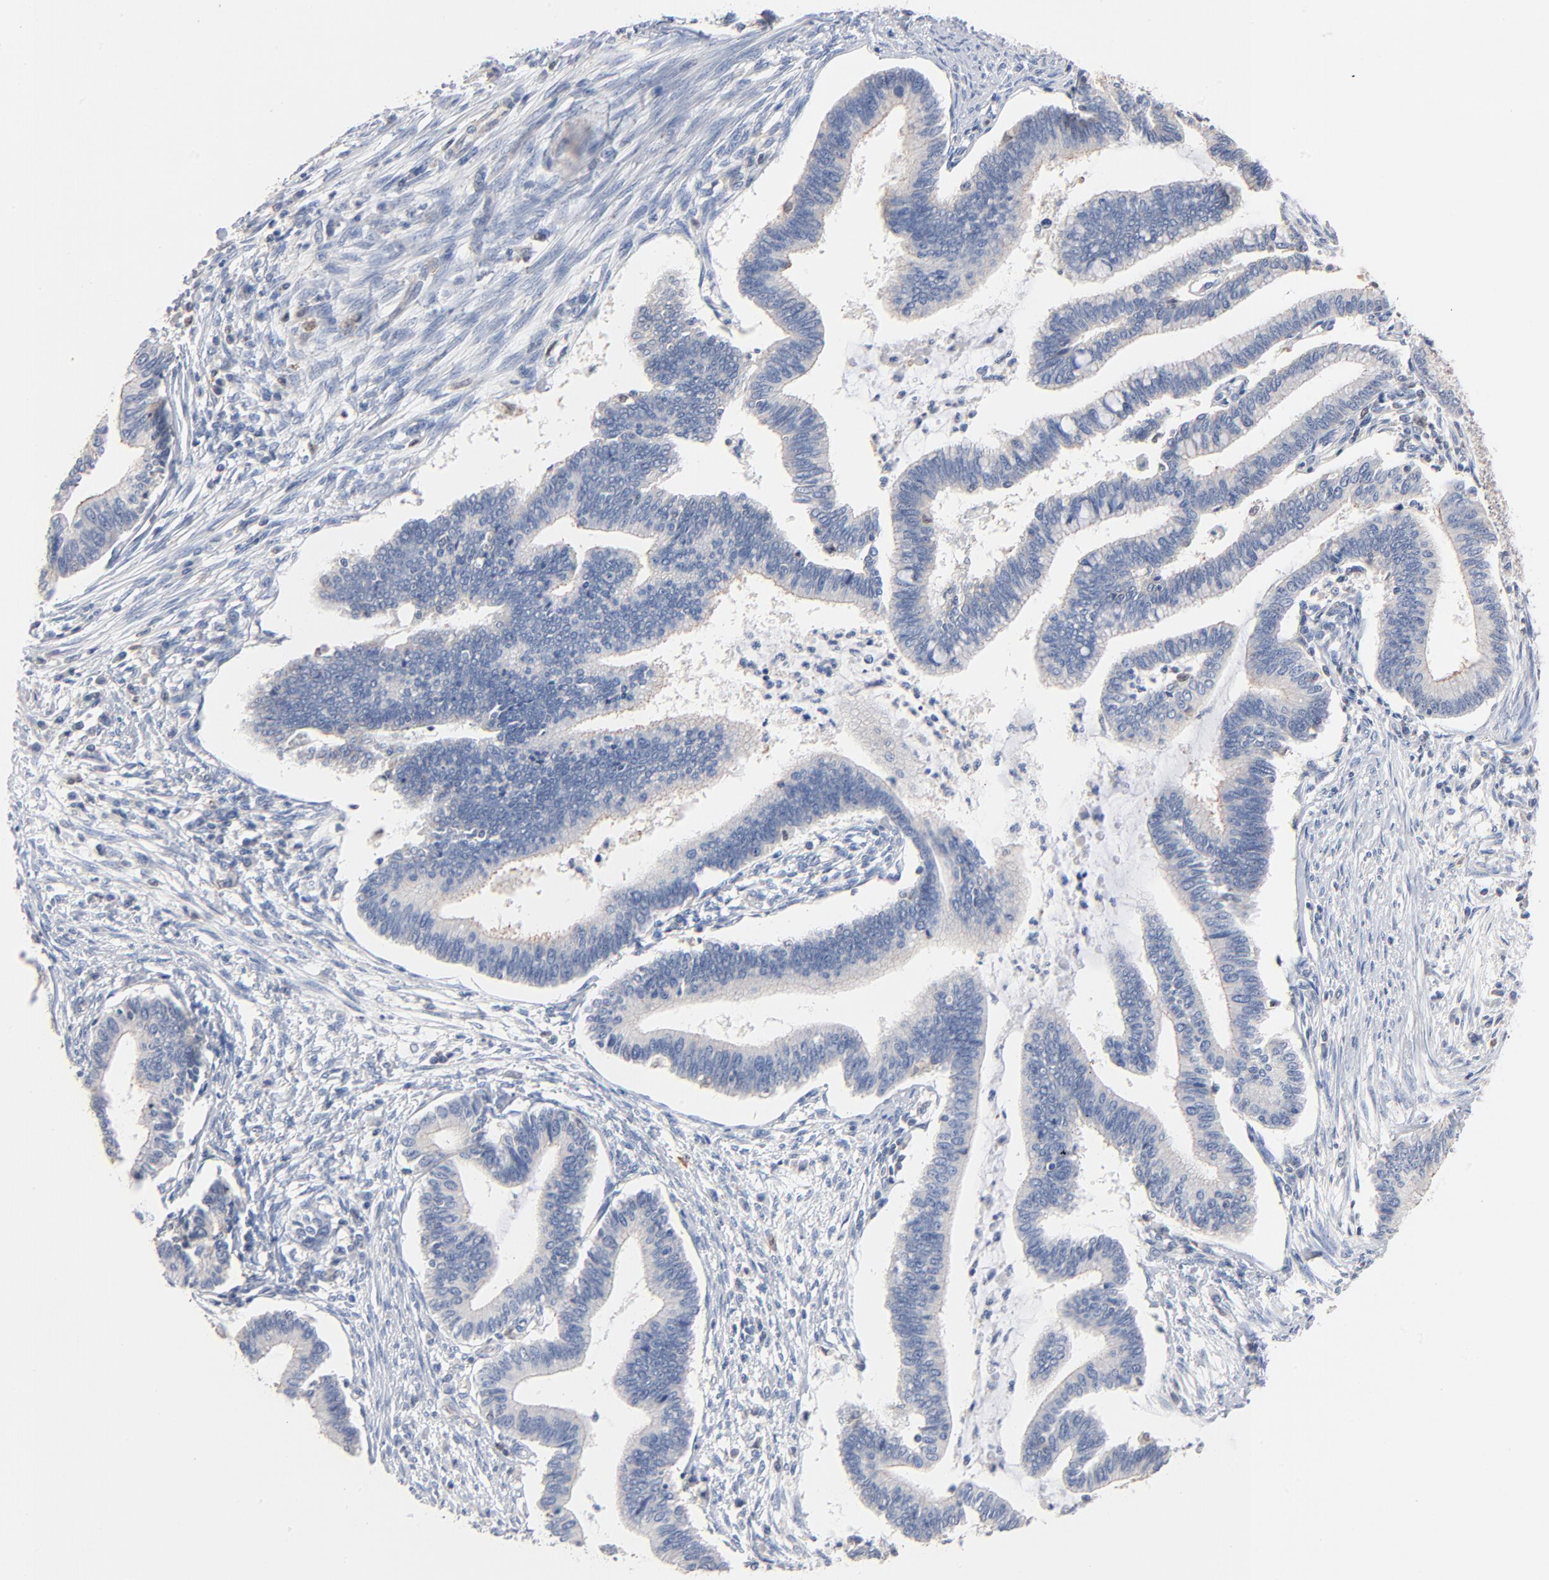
{"staining": {"intensity": "negative", "quantity": "none", "location": "none"}, "tissue": "cervical cancer", "cell_type": "Tumor cells", "image_type": "cancer", "snomed": [{"axis": "morphology", "description": "Adenocarcinoma, NOS"}, {"axis": "topography", "description": "Cervix"}], "caption": "The histopathology image shows no significant positivity in tumor cells of cervical adenocarcinoma.", "gene": "ARHGEF6", "patient": {"sex": "female", "age": 36}}